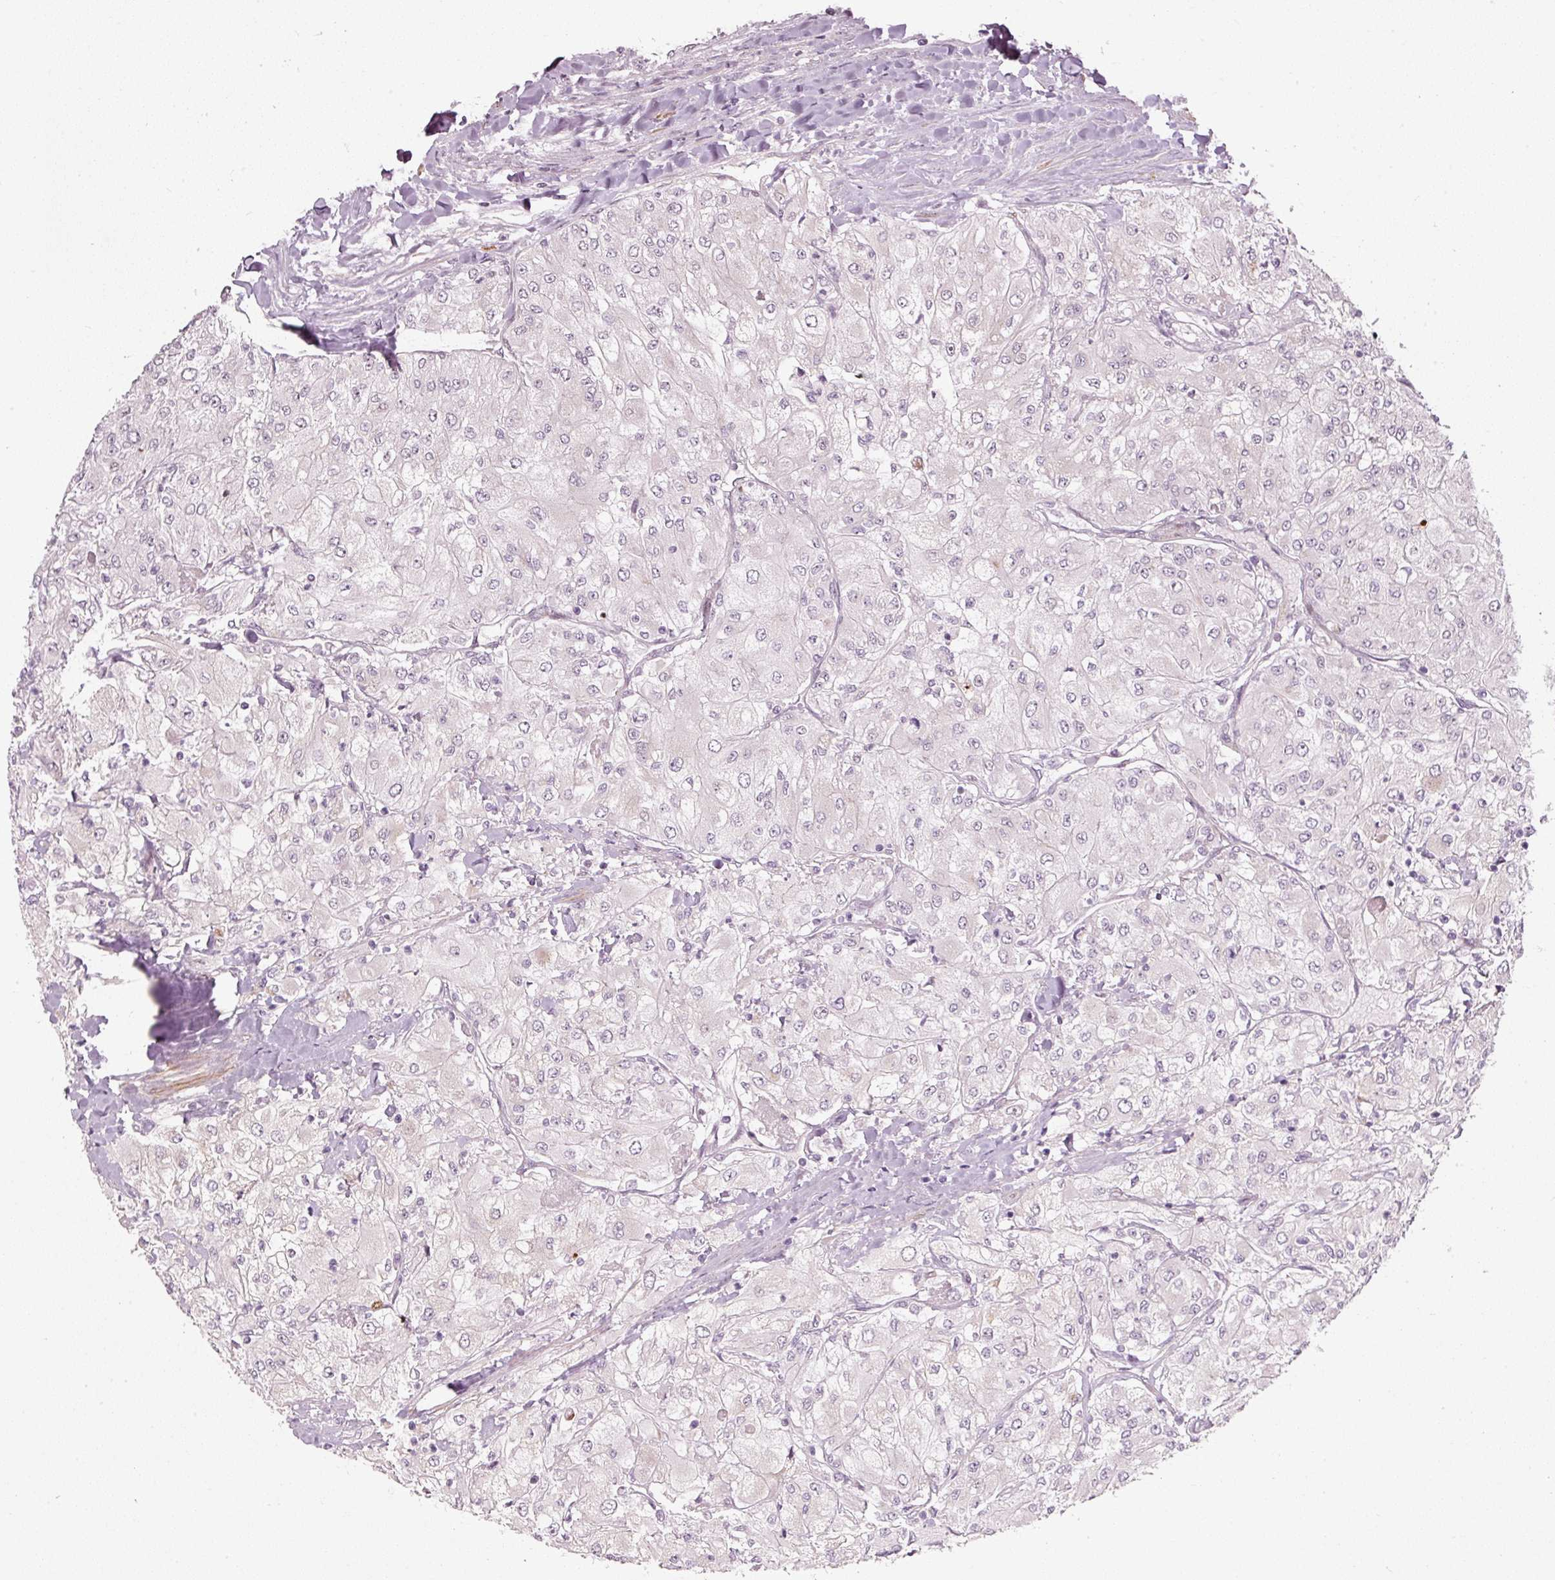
{"staining": {"intensity": "negative", "quantity": "none", "location": "none"}, "tissue": "renal cancer", "cell_type": "Tumor cells", "image_type": "cancer", "snomed": [{"axis": "morphology", "description": "Adenocarcinoma, NOS"}, {"axis": "topography", "description": "Kidney"}], "caption": "Photomicrograph shows no significant protein expression in tumor cells of adenocarcinoma (renal). (DAB (3,3'-diaminobenzidine) IHC, high magnification).", "gene": "MXRA8", "patient": {"sex": "male", "age": 80}}